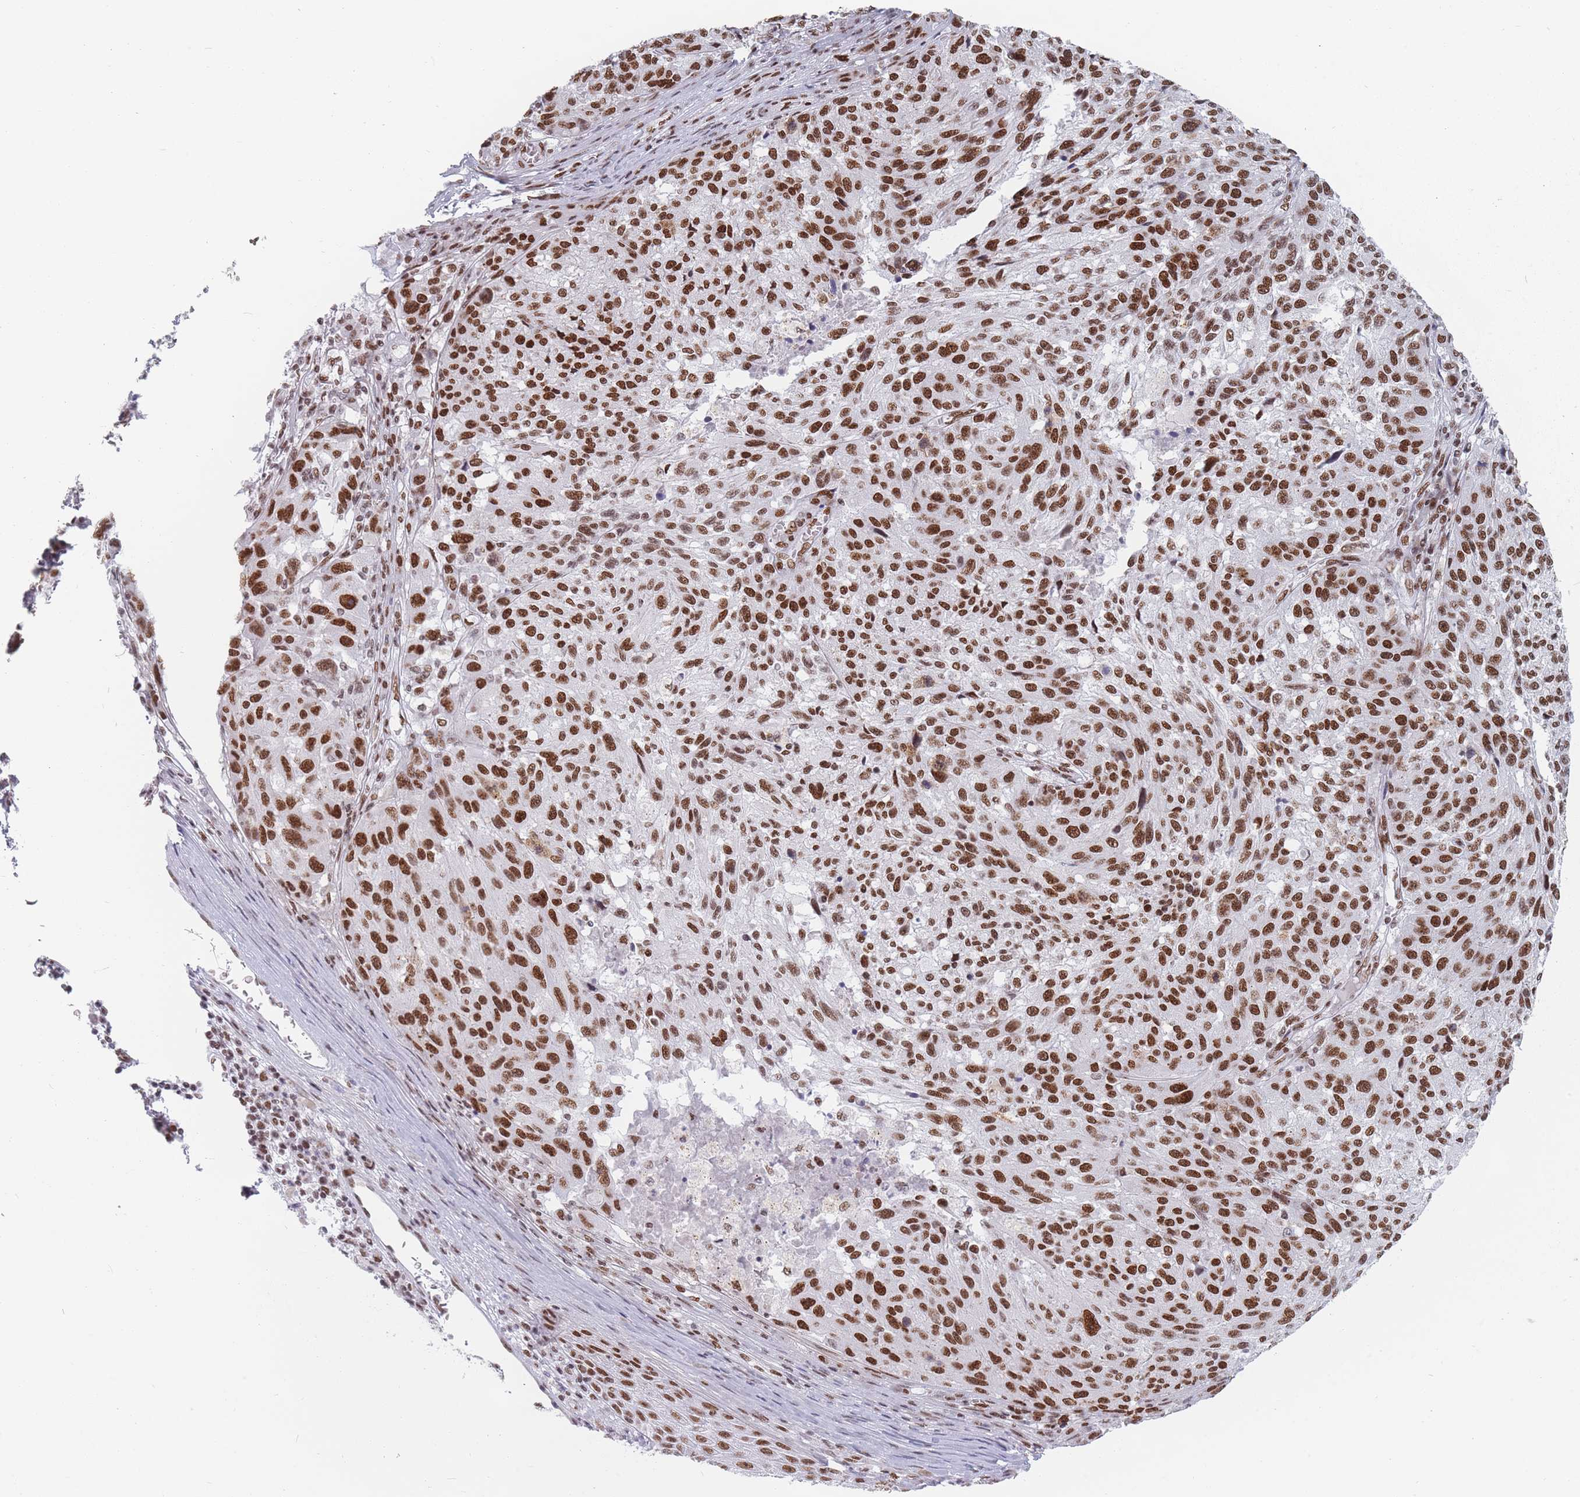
{"staining": {"intensity": "strong", "quantity": ">75%", "location": "nuclear"}, "tissue": "melanoma", "cell_type": "Tumor cells", "image_type": "cancer", "snomed": [{"axis": "morphology", "description": "Malignant melanoma, NOS"}, {"axis": "topography", "description": "Skin"}], "caption": "A high-resolution image shows IHC staining of melanoma, which reveals strong nuclear staining in approximately >75% of tumor cells. Using DAB (brown) and hematoxylin (blue) stains, captured at high magnification using brightfield microscopy.", "gene": "SAFB2", "patient": {"sex": "male", "age": 53}}